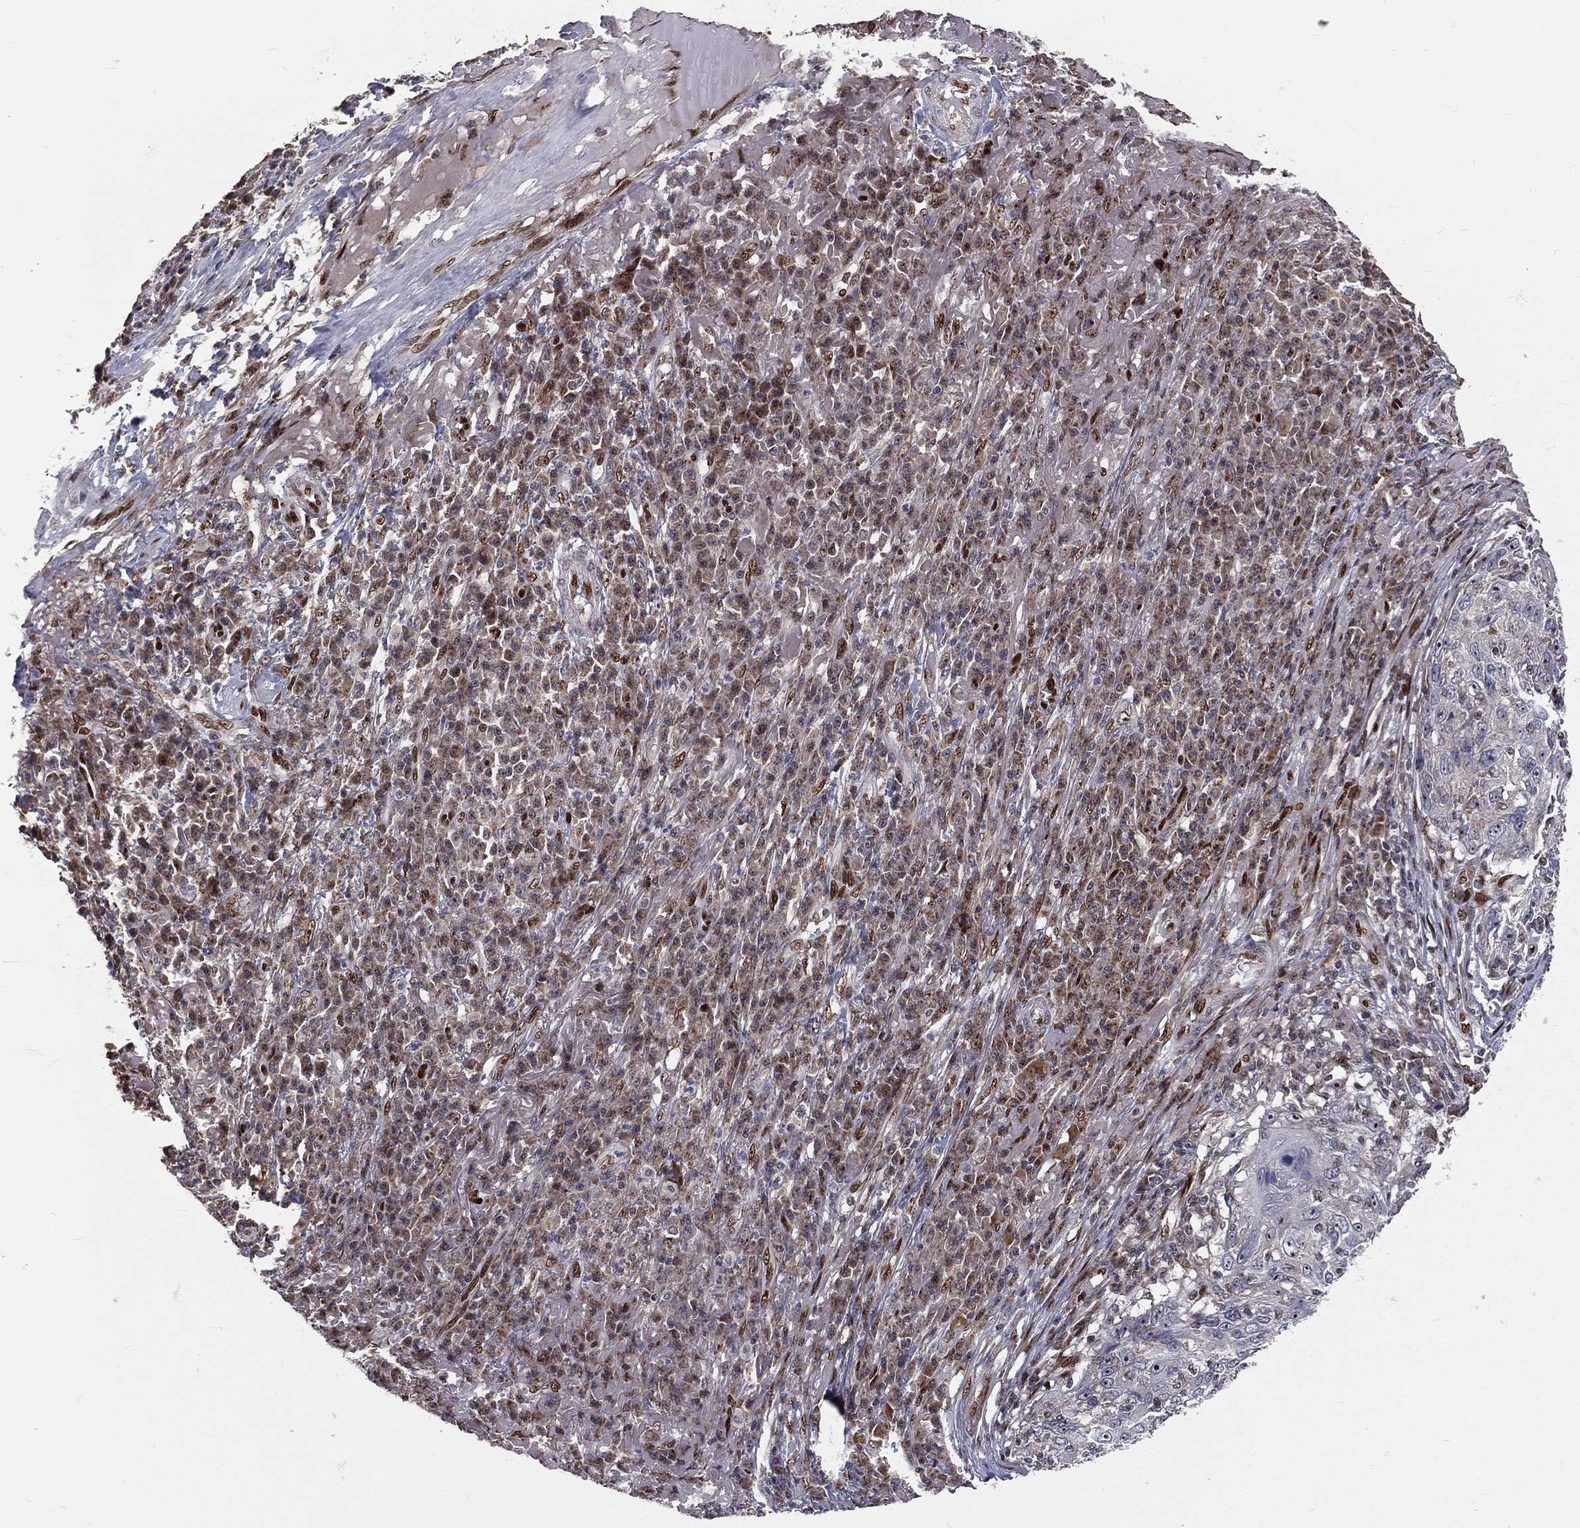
{"staining": {"intensity": "moderate", "quantity": "<25%", "location": "cytoplasmic/membranous"}, "tissue": "skin cancer", "cell_type": "Tumor cells", "image_type": "cancer", "snomed": [{"axis": "morphology", "description": "Squamous cell carcinoma, NOS"}, {"axis": "topography", "description": "Skin"}], "caption": "Immunohistochemical staining of human skin squamous cell carcinoma demonstrates low levels of moderate cytoplasmic/membranous staining in about <25% of tumor cells.", "gene": "ZEB1", "patient": {"sex": "male", "age": 92}}